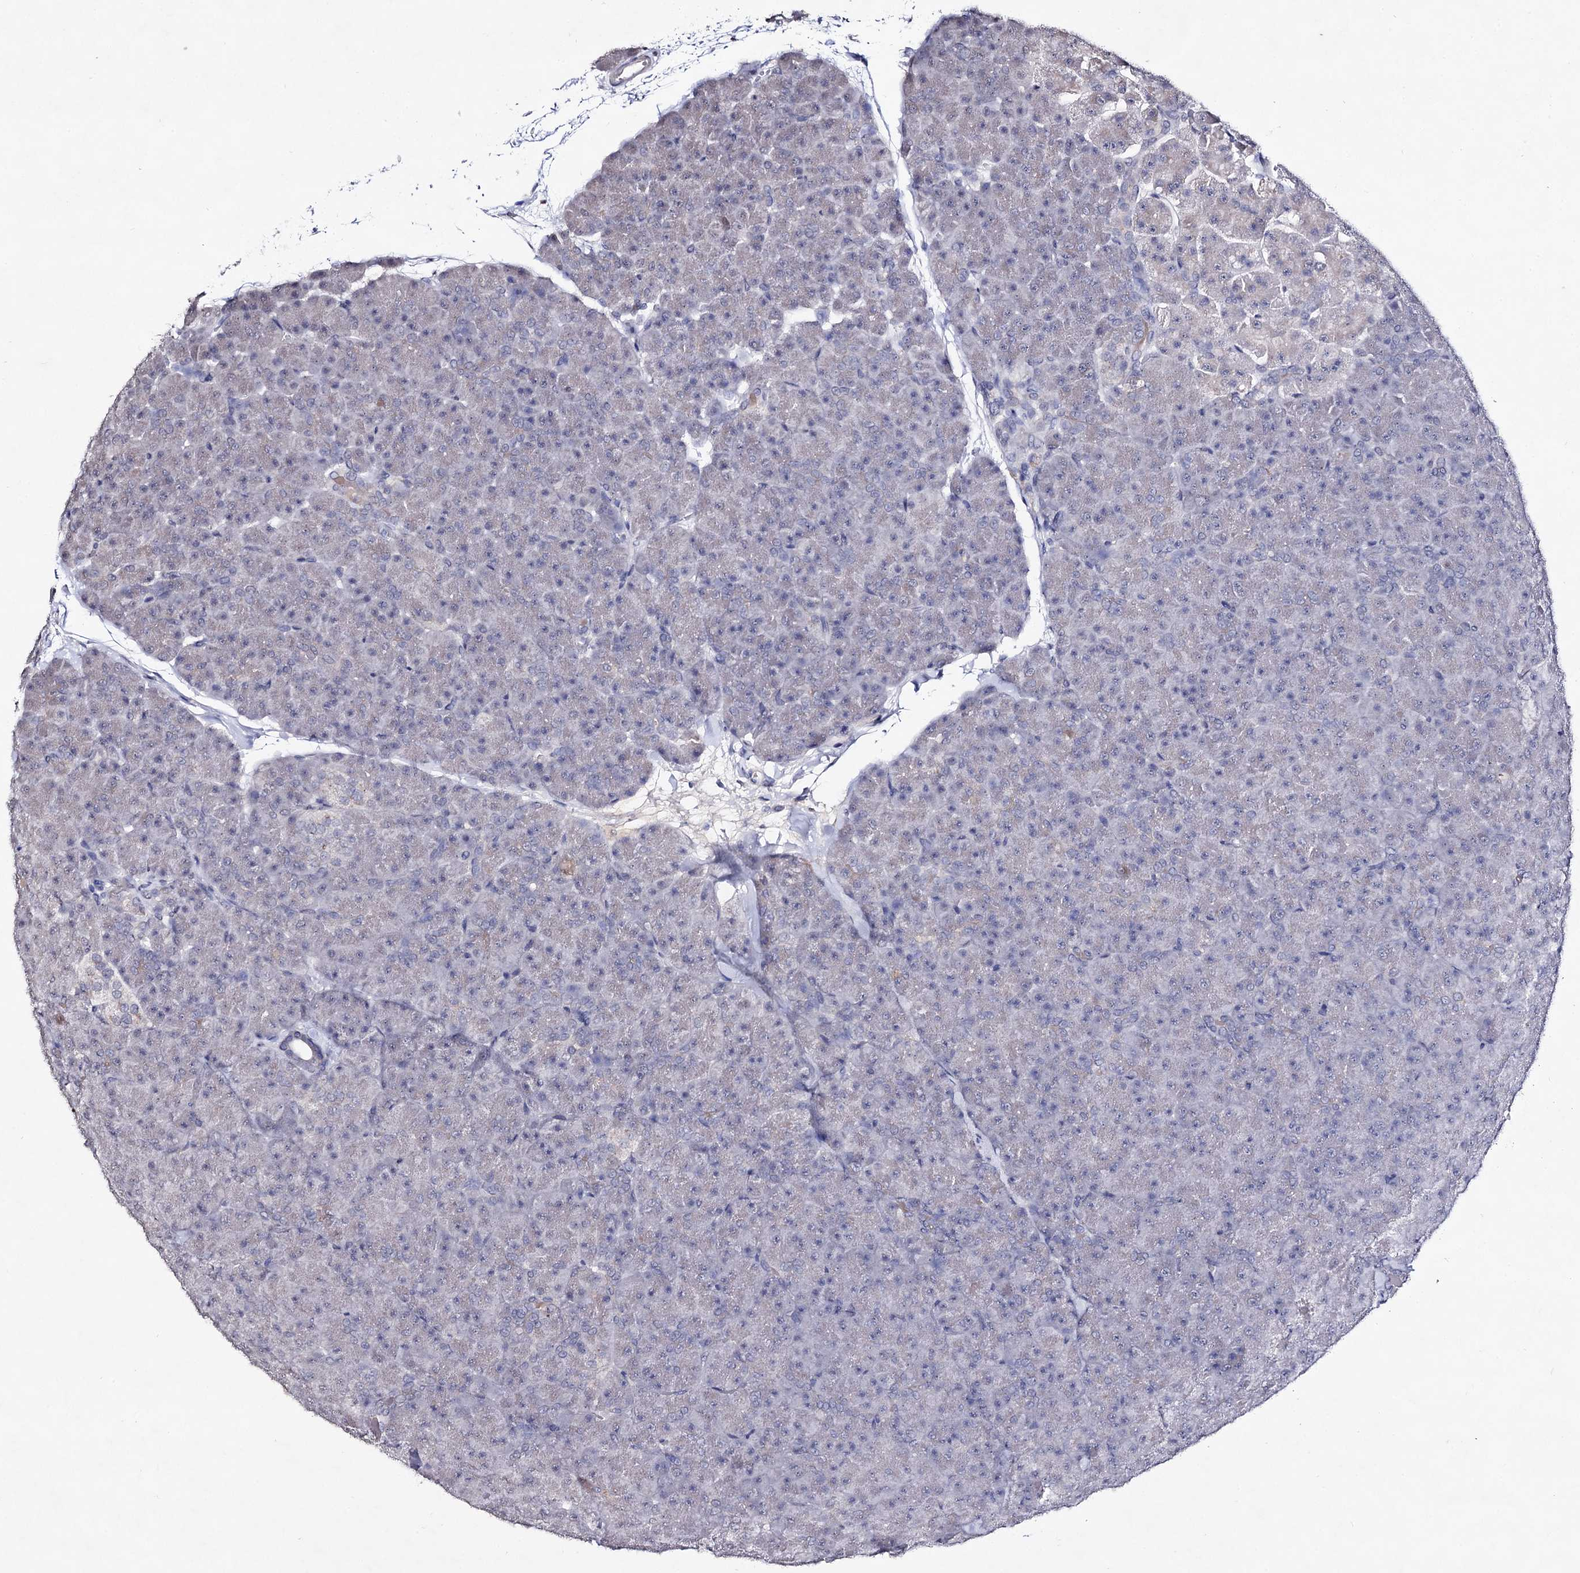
{"staining": {"intensity": "negative", "quantity": "none", "location": "none"}, "tissue": "pancreas", "cell_type": "Exocrine glandular cells", "image_type": "normal", "snomed": [{"axis": "morphology", "description": "Normal tissue, NOS"}, {"axis": "topography", "description": "Pancreas"}], "caption": "This is an immunohistochemistry micrograph of unremarkable human pancreas. There is no positivity in exocrine glandular cells.", "gene": "PLIN1", "patient": {"sex": "male", "age": 36}}